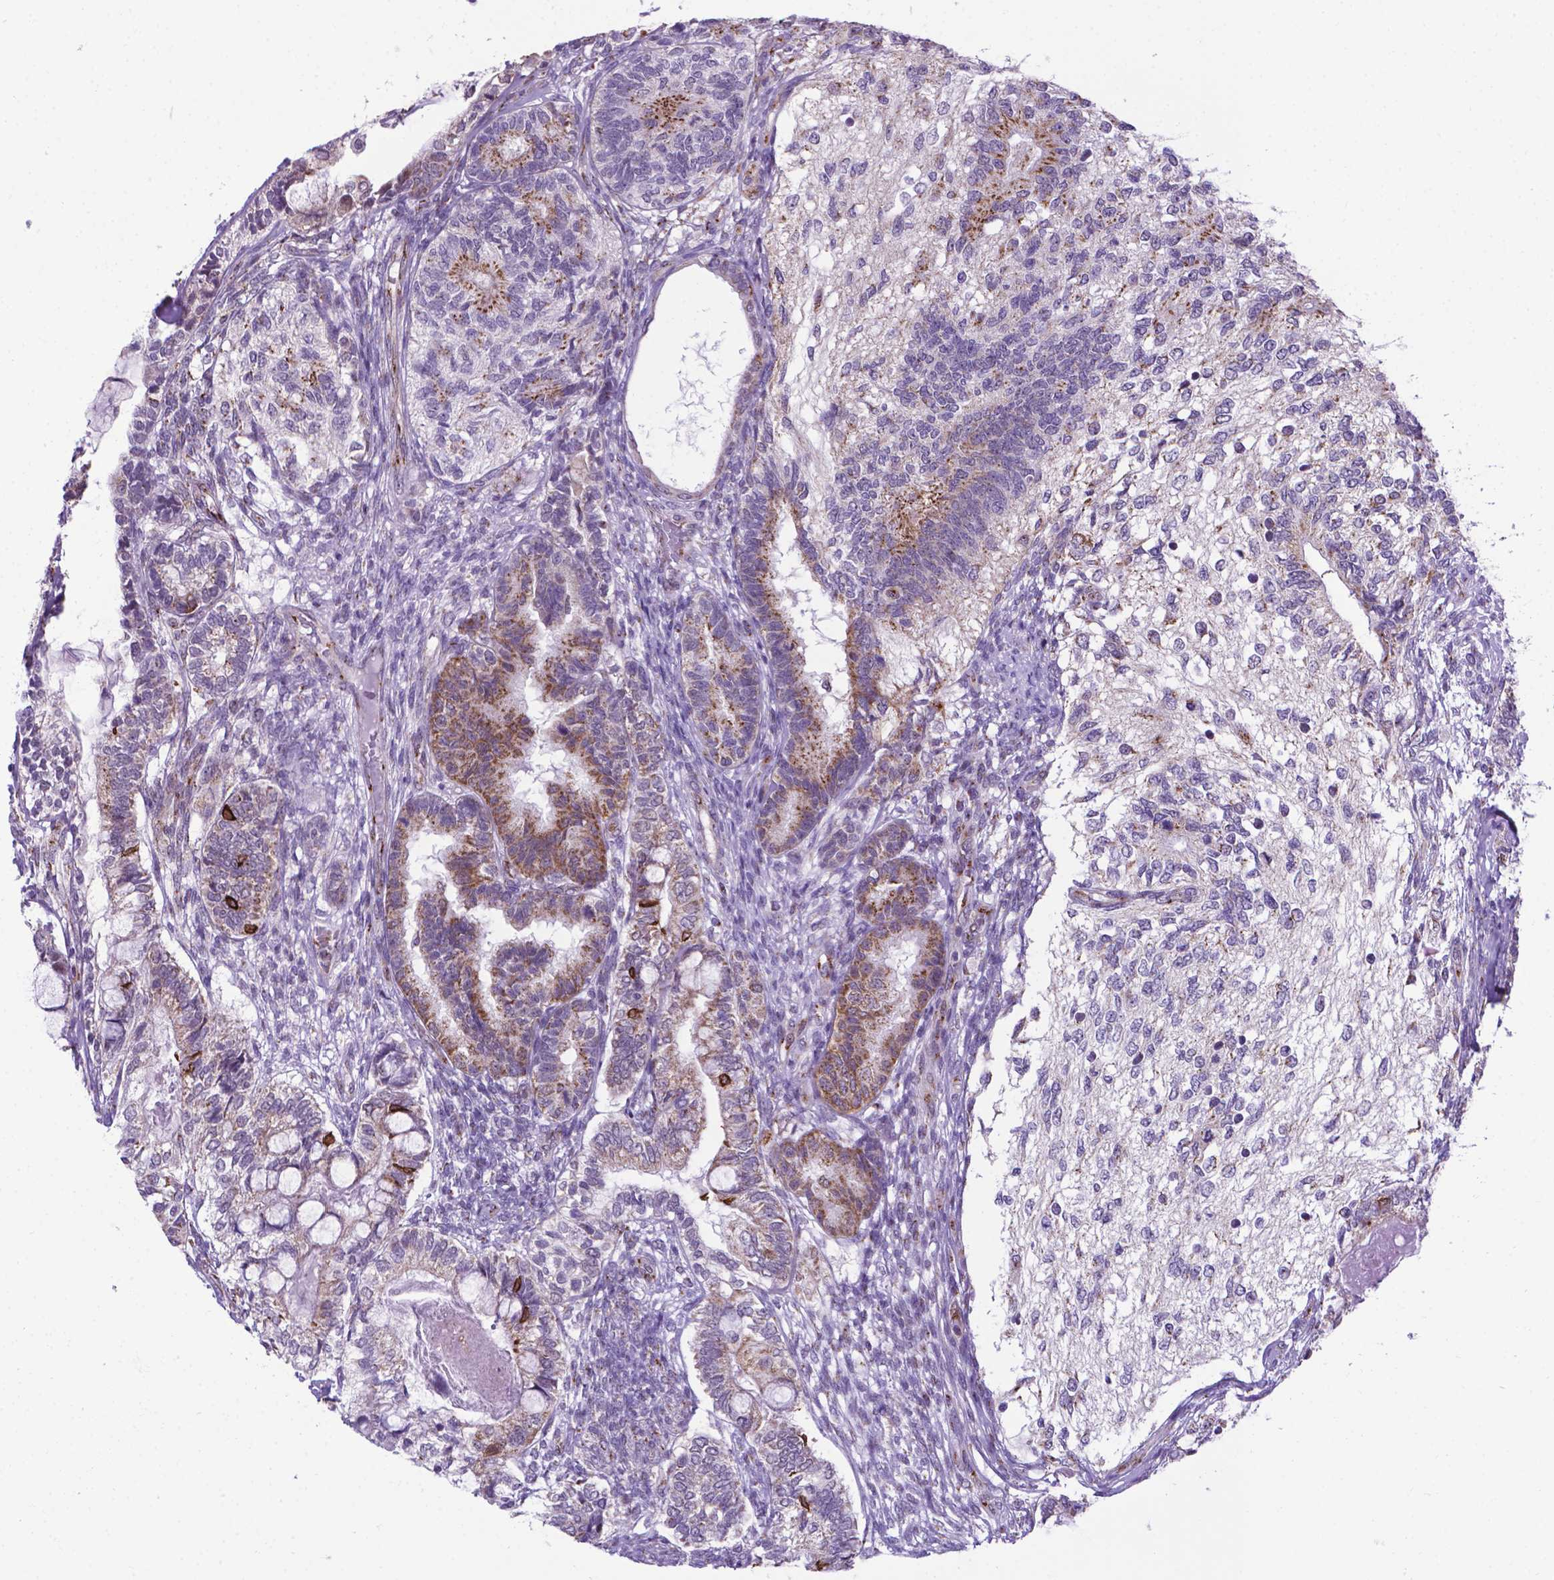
{"staining": {"intensity": "moderate", "quantity": "25%-75%", "location": "cytoplasmic/membranous"}, "tissue": "testis cancer", "cell_type": "Tumor cells", "image_type": "cancer", "snomed": [{"axis": "morphology", "description": "Seminoma, NOS"}, {"axis": "morphology", "description": "Carcinoma, Embryonal, NOS"}, {"axis": "topography", "description": "Testis"}], "caption": "The photomicrograph exhibits a brown stain indicating the presence of a protein in the cytoplasmic/membranous of tumor cells in testis embryonal carcinoma.", "gene": "MRPL10", "patient": {"sex": "male", "age": 41}}